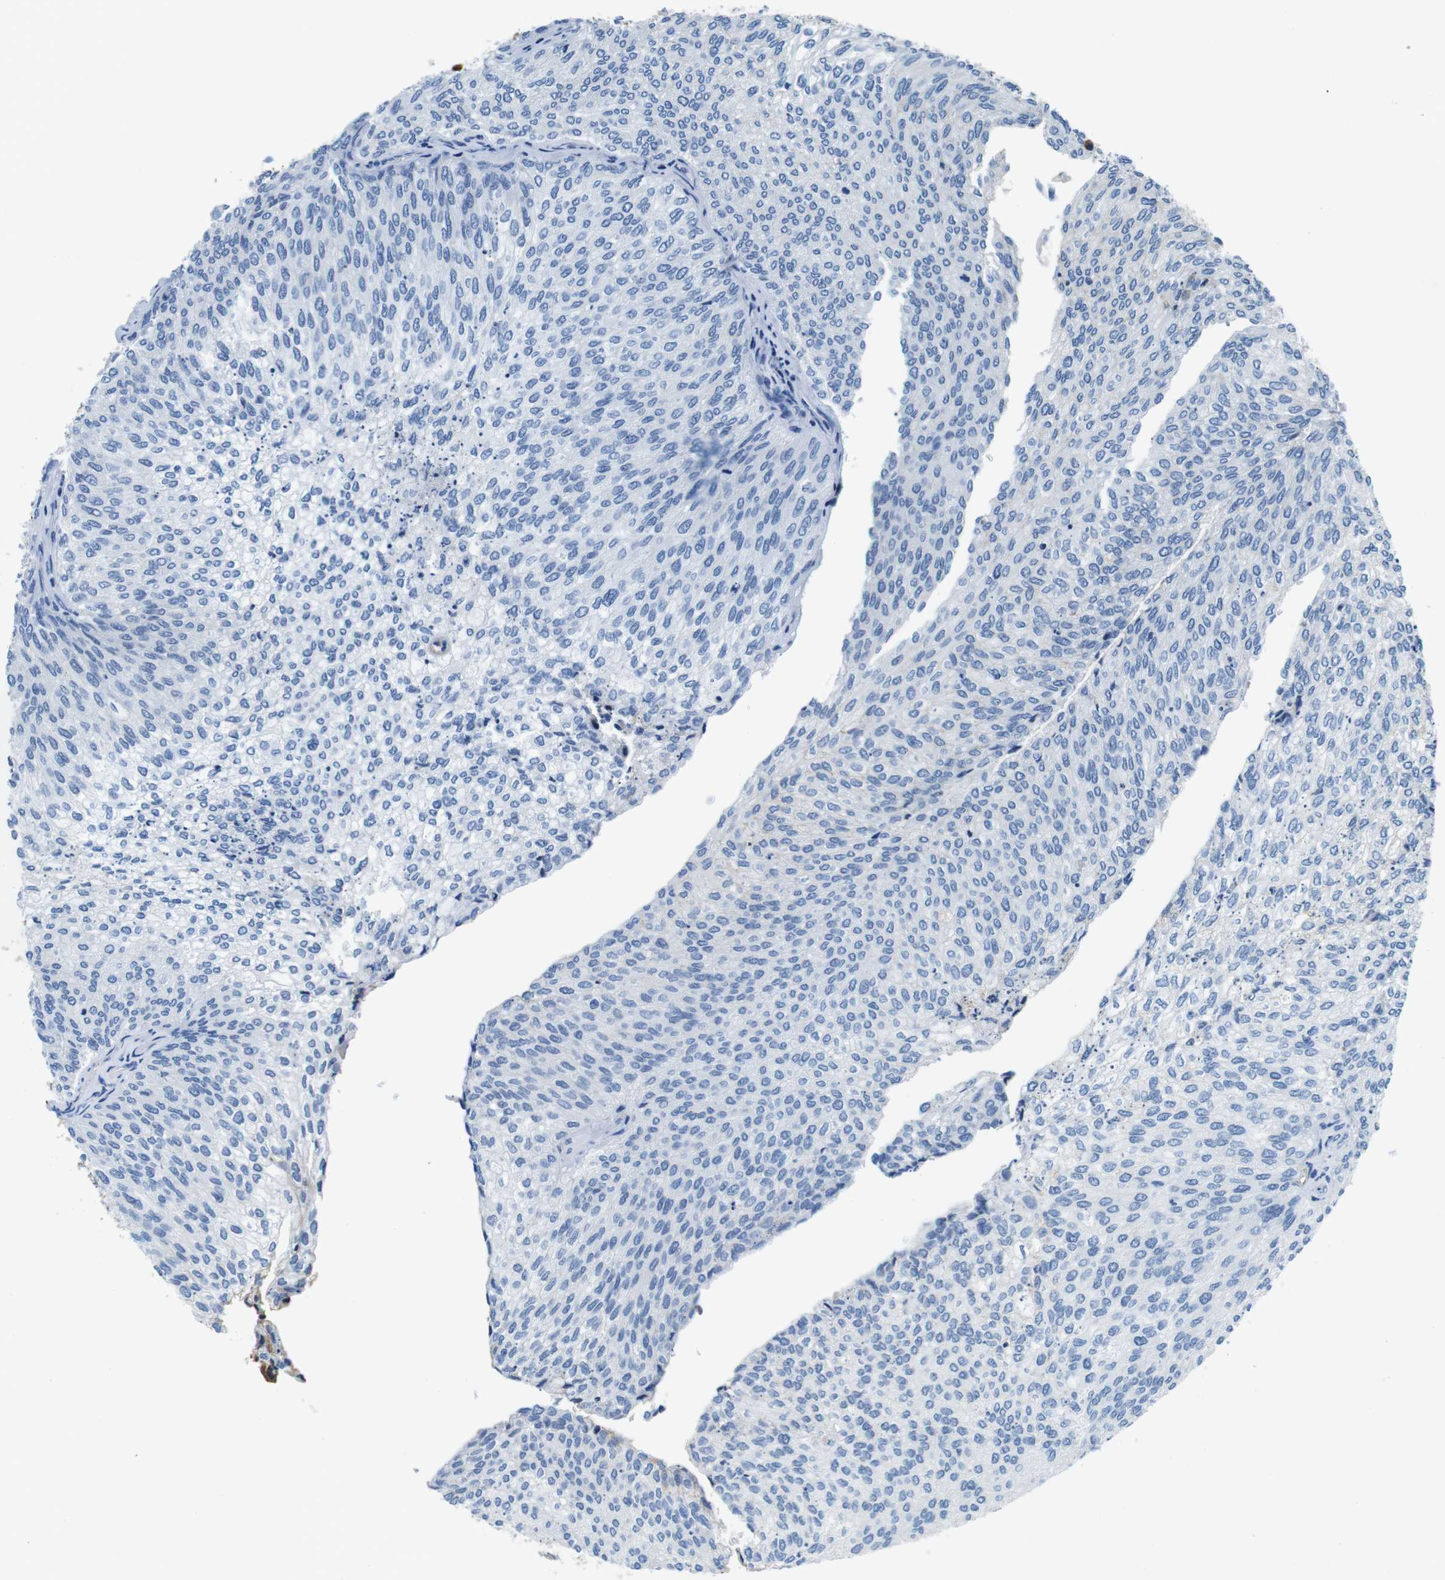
{"staining": {"intensity": "negative", "quantity": "none", "location": "none"}, "tissue": "urothelial cancer", "cell_type": "Tumor cells", "image_type": "cancer", "snomed": [{"axis": "morphology", "description": "Urothelial carcinoma, Low grade"}, {"axis": "topography", "description": "Urinary bladder"}], "caption": "Immunohistochemical staining of low-grade urothelial carcinoma exhibits no significant positivity in tumor cells.", "gene": "IGKC", "patient": {"sex": "female", "age": 79}}